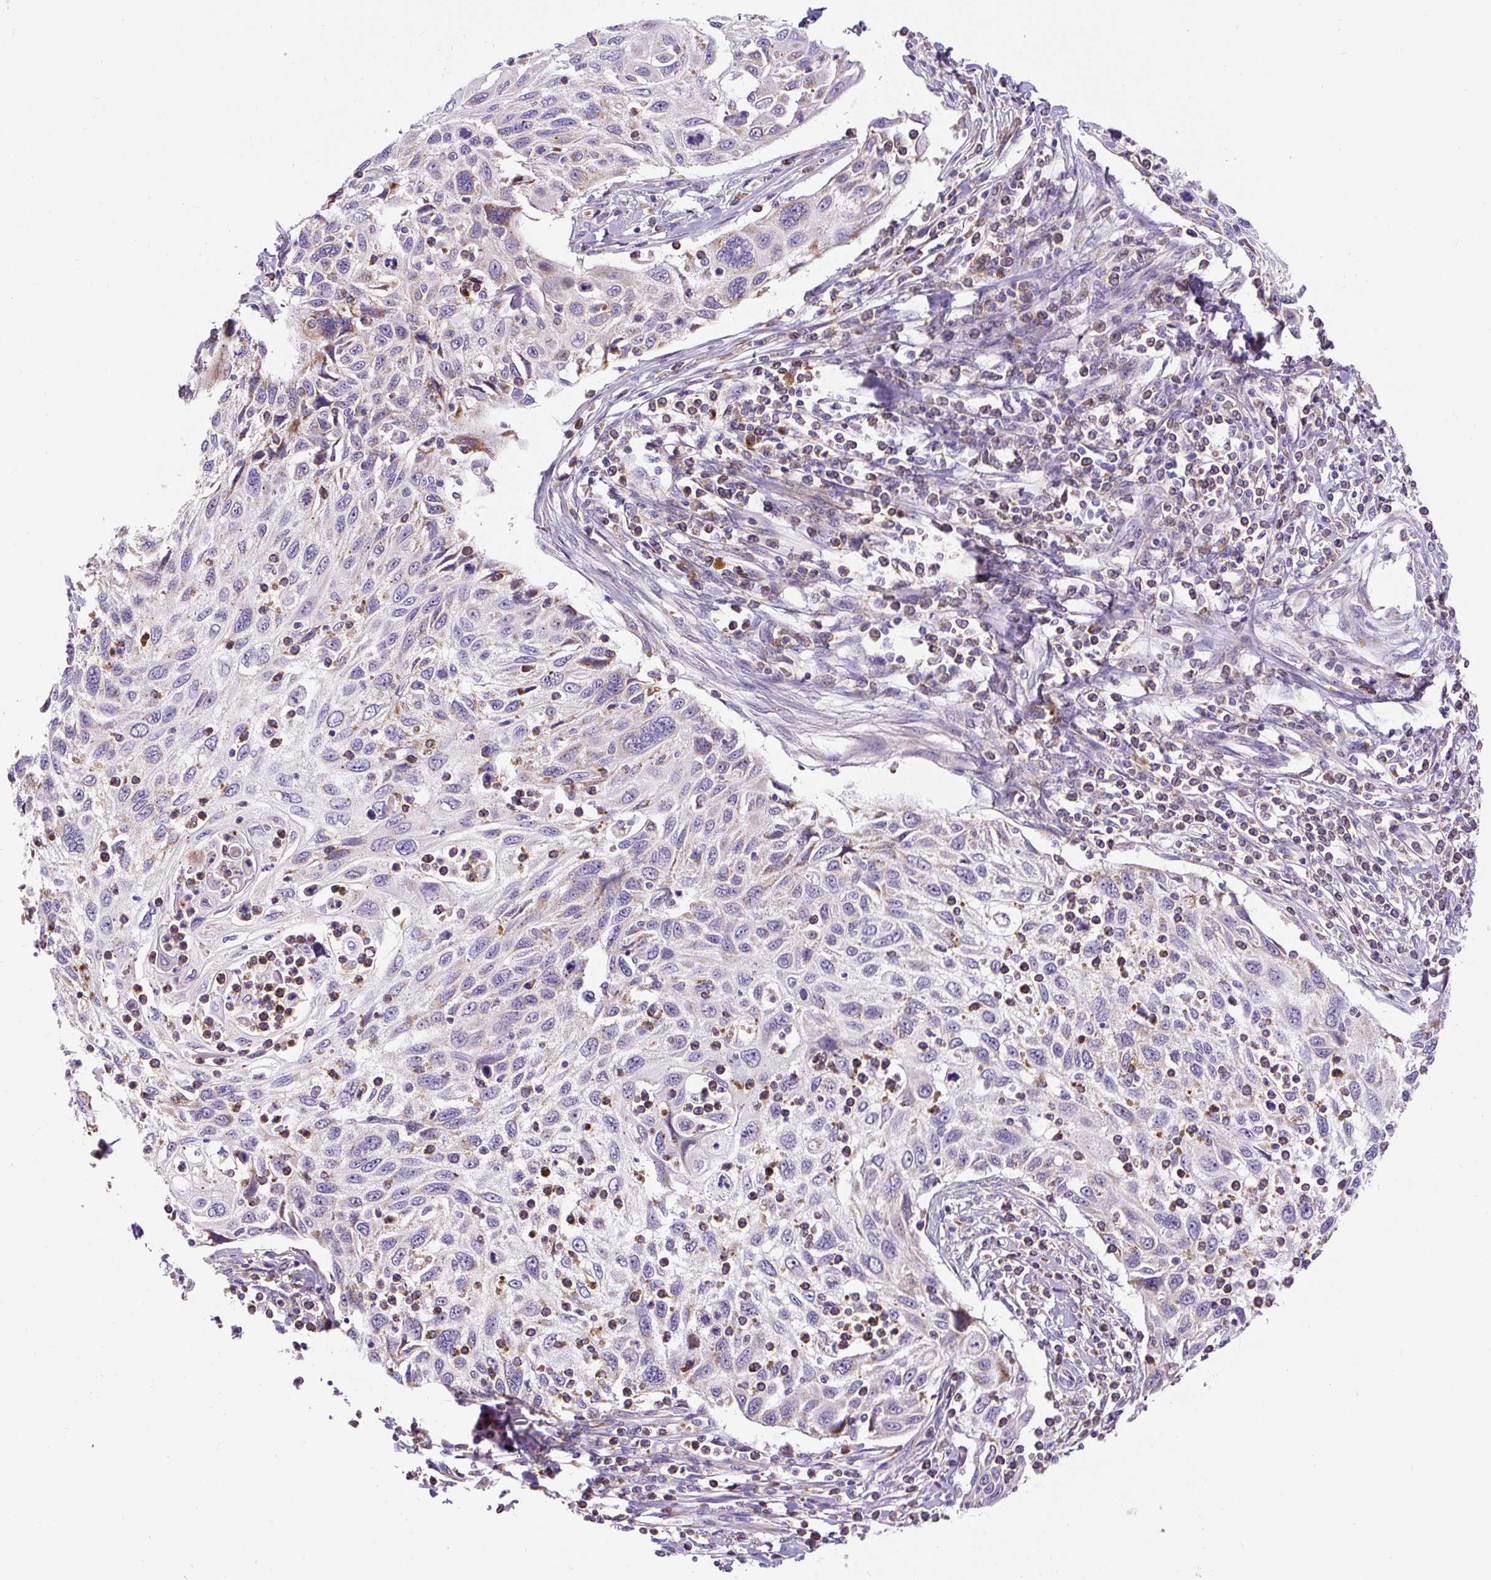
{"staining": {"intensity": "weak", "quantity": "<25%", "location": "cytoplasmic/membranous"}, "tissue": "cervical cancer", "cell_type": "Tumor cells", "image_type": "cancer", "snomed": [{"axis": "morphology", "description": "Squamous cell carcinoma, NOS"}, {"axis": "topography", "description": "Cervix"}], "caption": "Tumor cells show no significant protein expression in cervical cancer.", "gene": "ZNF596", "patient": {"sex": "female", "age": 70}}